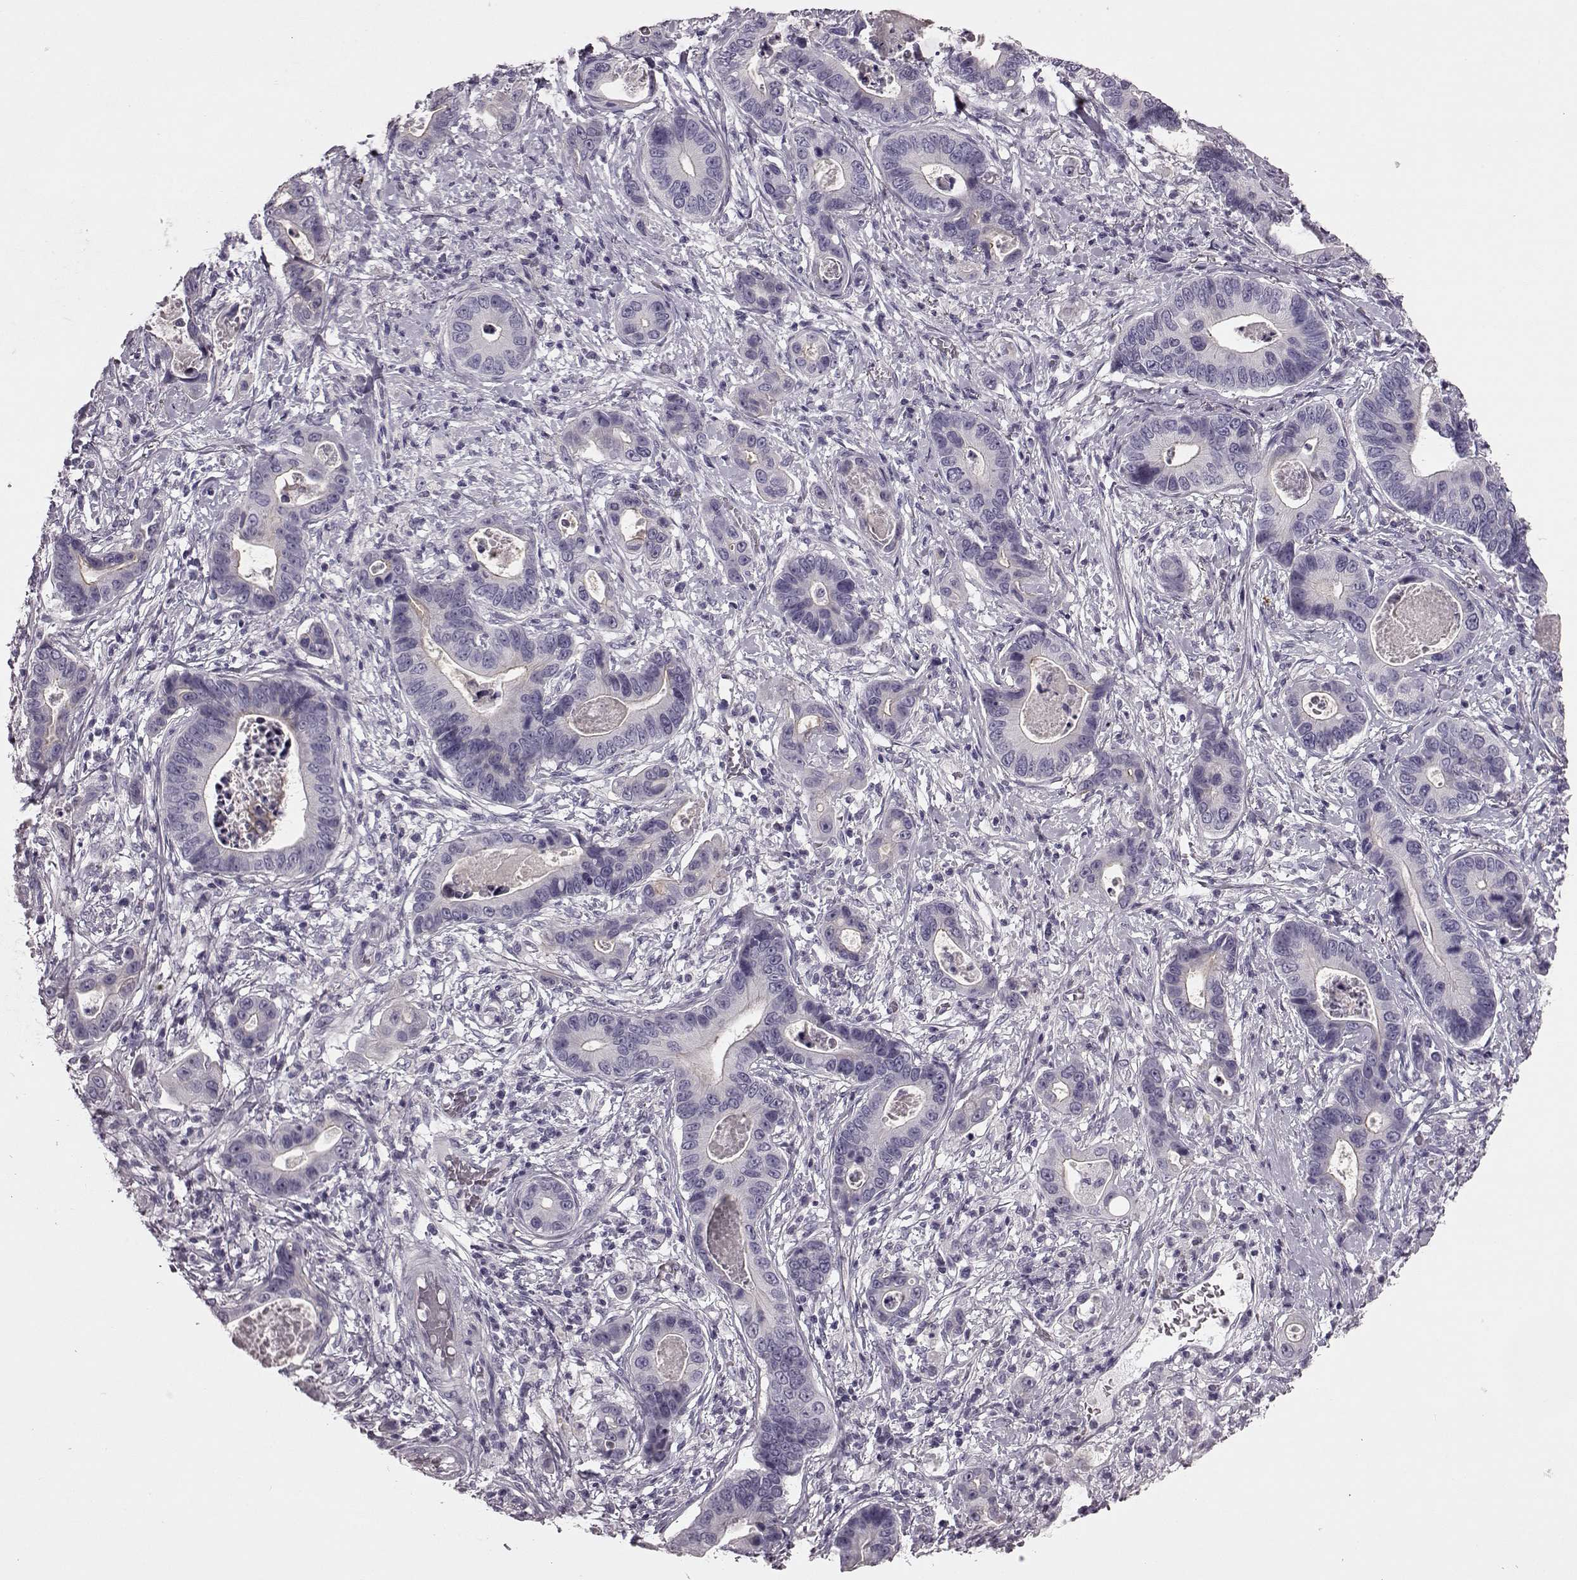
{"staining": {"intensity": "negative", "quantity": "none", "location": "none"}, "tissue": "stomach cancer", "cell_type": "Tumor cells", "image_type": "cancer", "snomed": [{"axis": "morphology", "description": "Adenocarcinoma, NOS"}, {"axis": "topography", "description": "Stomach"}], "caption": "DAB immunohistochemical staining of human stomach adenocarcinoma demonstrates no significant expression in tumor cells.", "gene": "SNTG1", "patient": {"sex": "male", "age": 84}}